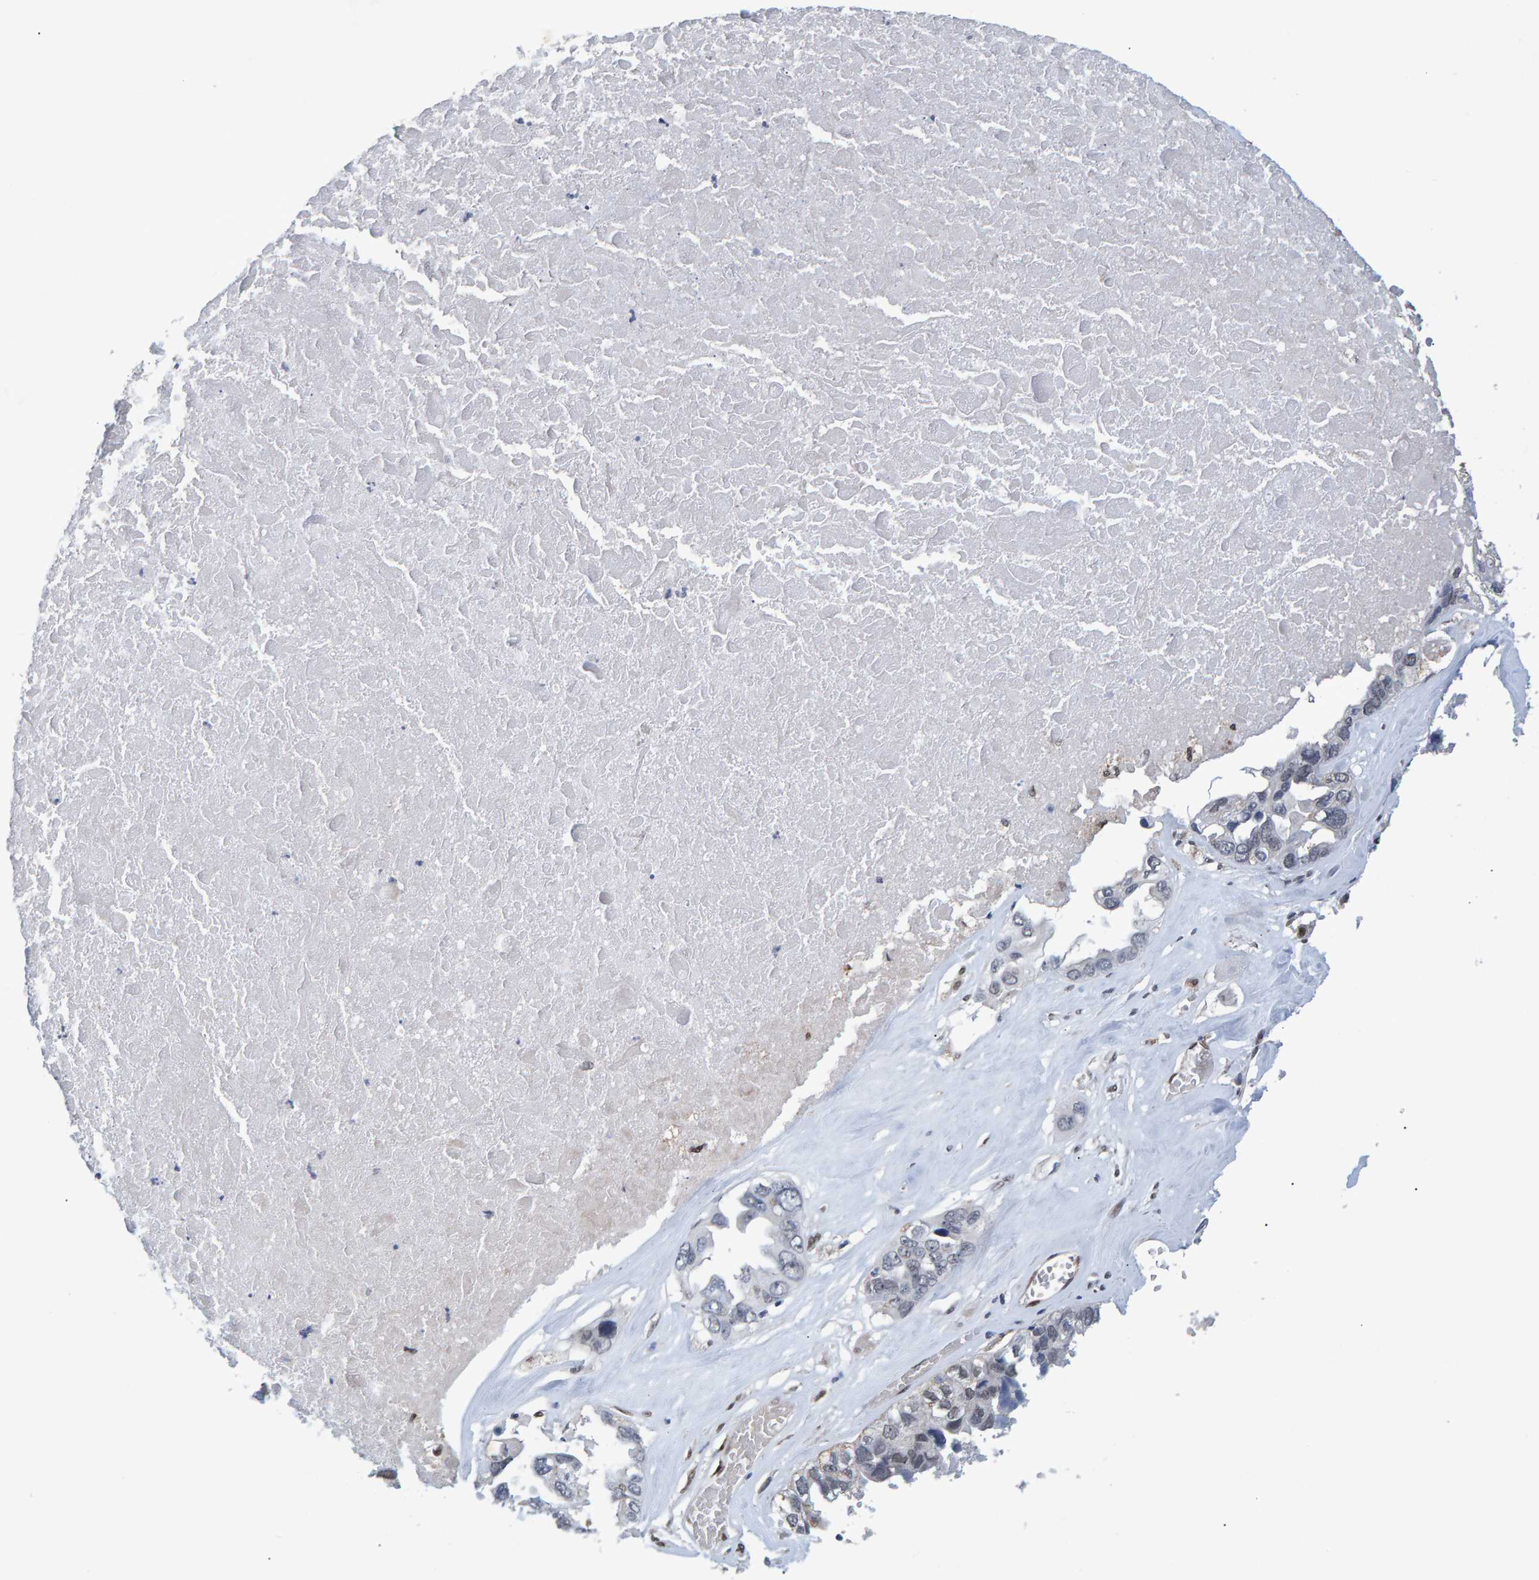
{"staining": {"intensity": "negative", "quantity": "none", "location": "none"}, "tissue": "ovarian cancer", "cell_type": "Tumor cells", "image_type": "cancer", "snomed": [{"axis": "morphology", "description": "Cystadenocarcinoma, serous, NOS"}, {"axis": "topography", "description": "Ovary"}], "caption": "IHC photomicrograph of human ovarian cancer stained for a protein (brown), which displays no positivity in tumor cells. (DAB (3,3'-diaminobenzidine) IHC, high magnification).", "gene": "QKI", "patient": {"sex": "female", "age": 79}}